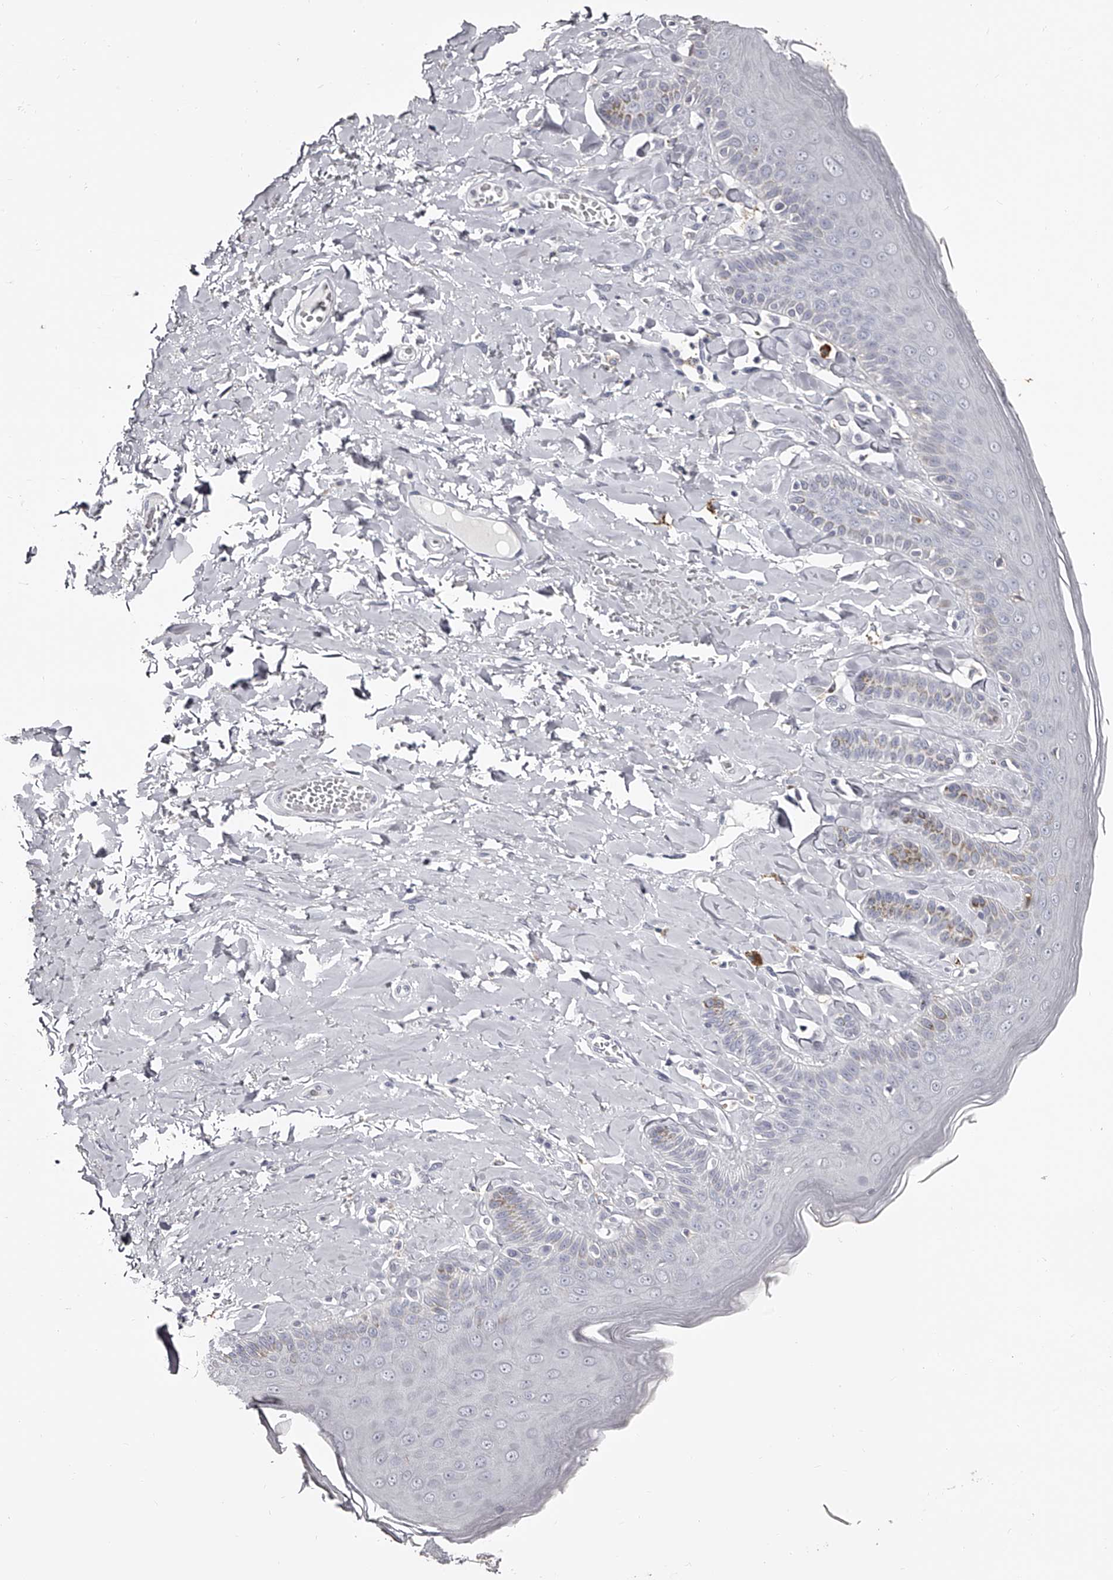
{"staining": {"intensity": "negative", "quantity": "none", "location": "none"}, "tissue": "skin", "cell_type": "Epidermal cells", "image_type": "normal", "snomed": [{"axis": "morphology", "description": "Normal tissue, NOS"}, {"axis": "topography", "description": "Anal"}], "caption": "This is a histopathology image of IHC staining of unremarkable skin, which shows no positivity in epidermal cells.", "gene": "PACSIN1", "patient": {"sex": "male", "age": 69}}